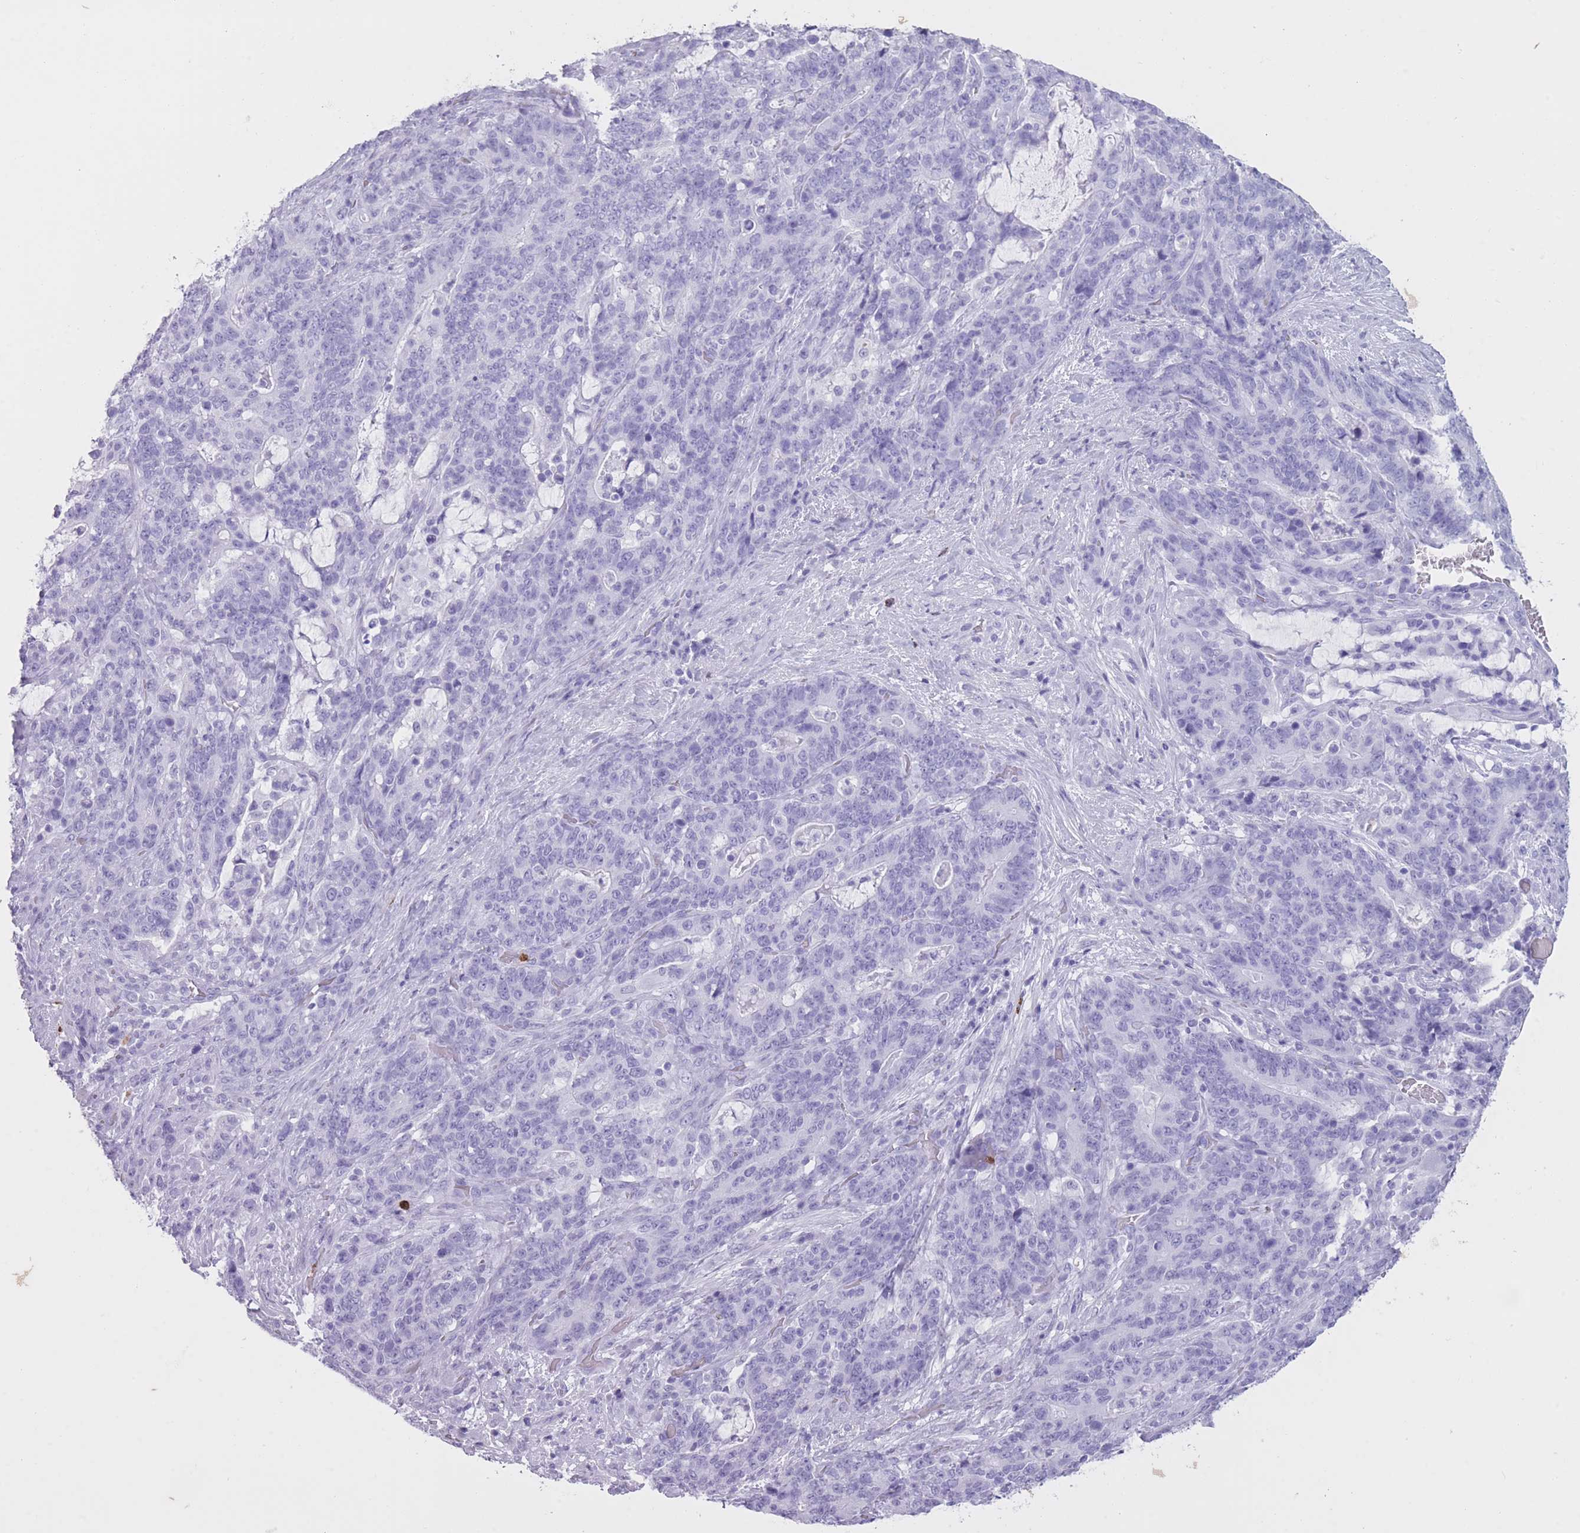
{"staining": {"intensity": "negative", "quantity": "none", "location": "none"}, "tissue": "stomach cancer", "cell_type": "Tumor cells", "image_type": "cancer", "snomed": [{"axis": "morphology", "description": "Normal tissue, NOS"}, {"axis": "morphology", "description": "Adenocarcinoma, NOS"}, {"axis": "topography", "description": "Stomach"}], "caption": "The image displays no significant expression in tumor cells of stomach cancer (adenocarcinoma). (DAB IHC with hematoxylin counter stain).", "gene": "OR4F21", "patient": {"sex": "female", "age": 64}}